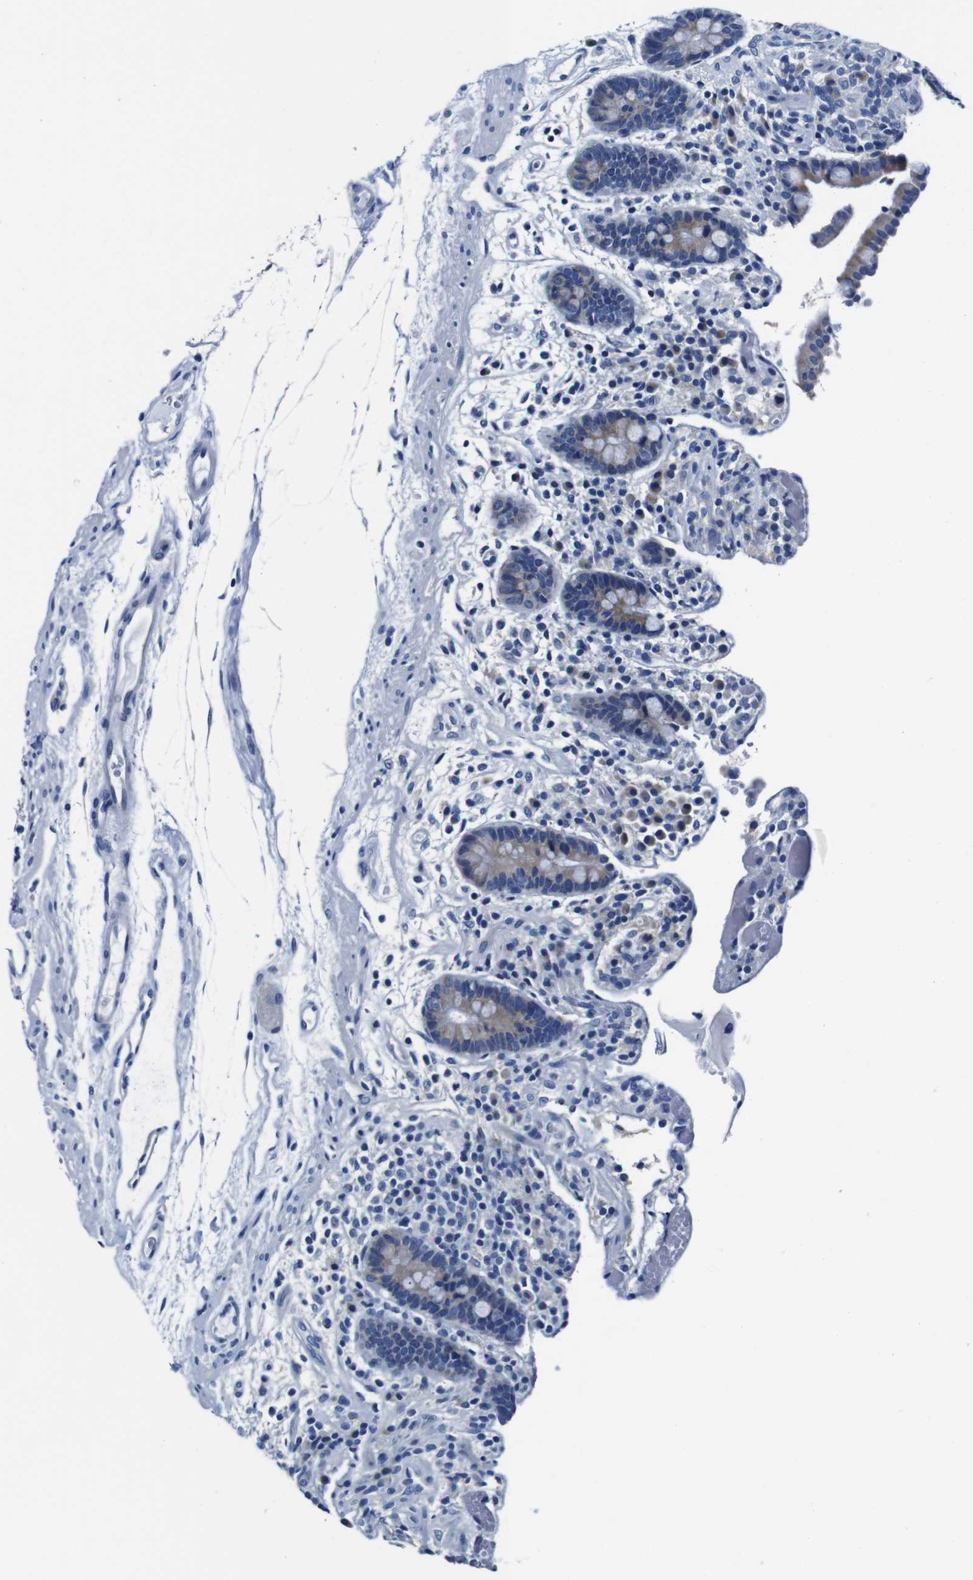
{"staining": {"intensity": "negative", "quantity": "none", "location": "none"}, "tissue": "colon", "cell_type": "Endothelial cells", "image_type": "normal", "snomed": [{"axis": "morphology", "description": "Normal tissue, NOS"}, {"axis": "topography", "description": "Colon"}], "caption": "This histopathology image is of normal colon stained with immunohistochemistry to label a protein in brown with the nuclei are counter-stained blue. There is no staining in endothelial cells.", "gene": "SNX19", "patient": {"sex": "male", "age": 73}}